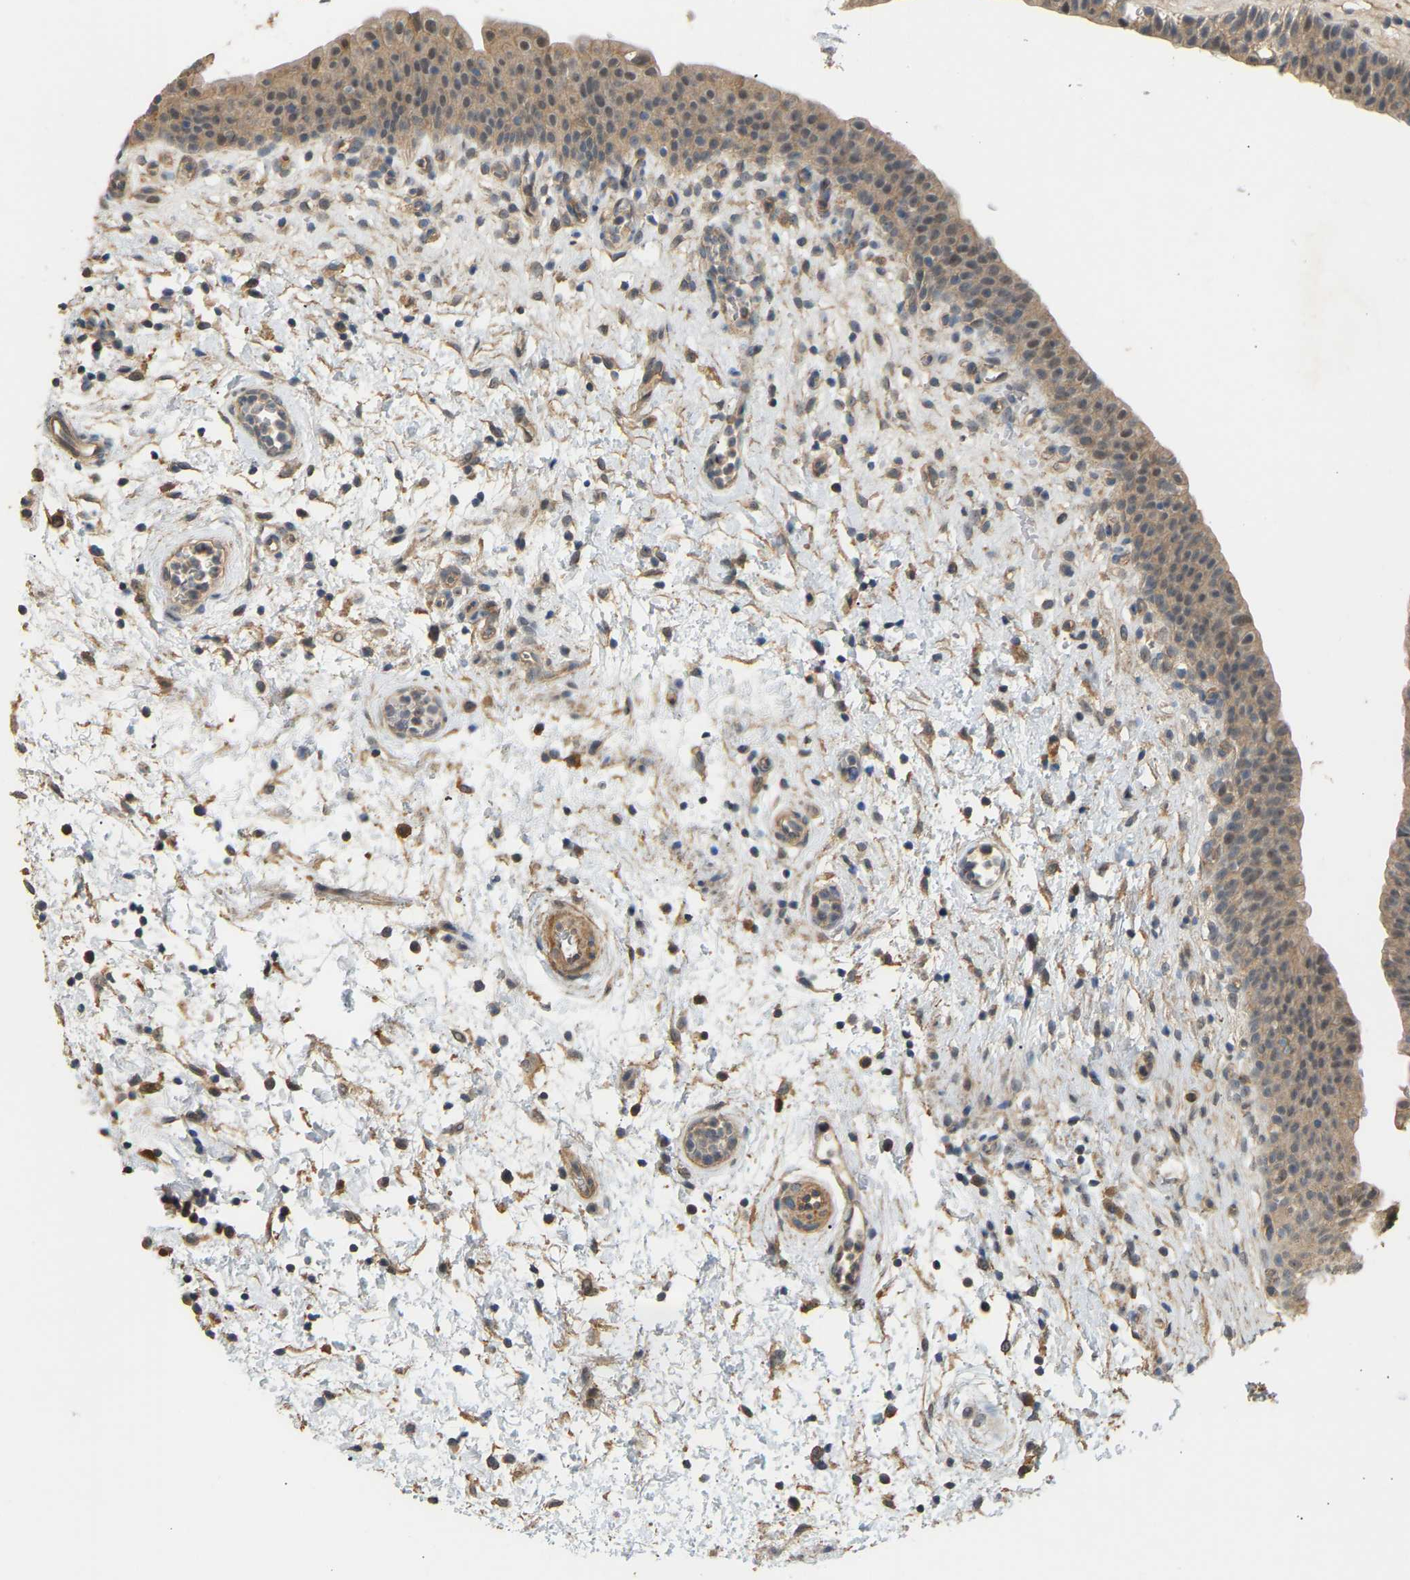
{"staining": {"intensity": "weak", "quantity": ">75%", "location": "cytoplasmic/membranous,nuclear"}, "tissue": "urinary bladder", "cell_type": "Urothelial cells", "image_type": "normal", "snomed": [{"axis": "morphology", "description": "Normal tissue, NOS"}, {"axis": "topography", "description": "Urinary bladder"}], "caption": "The photomicrograph demonstrates immunohistochemical staining of benign urinary bladder. There is weak cytoplasmic/membranous,nuclear expression is seen in about >75% of urothelial cells.", "gene": "RGL1", "patient": {"sex": "male", "age": 37}}